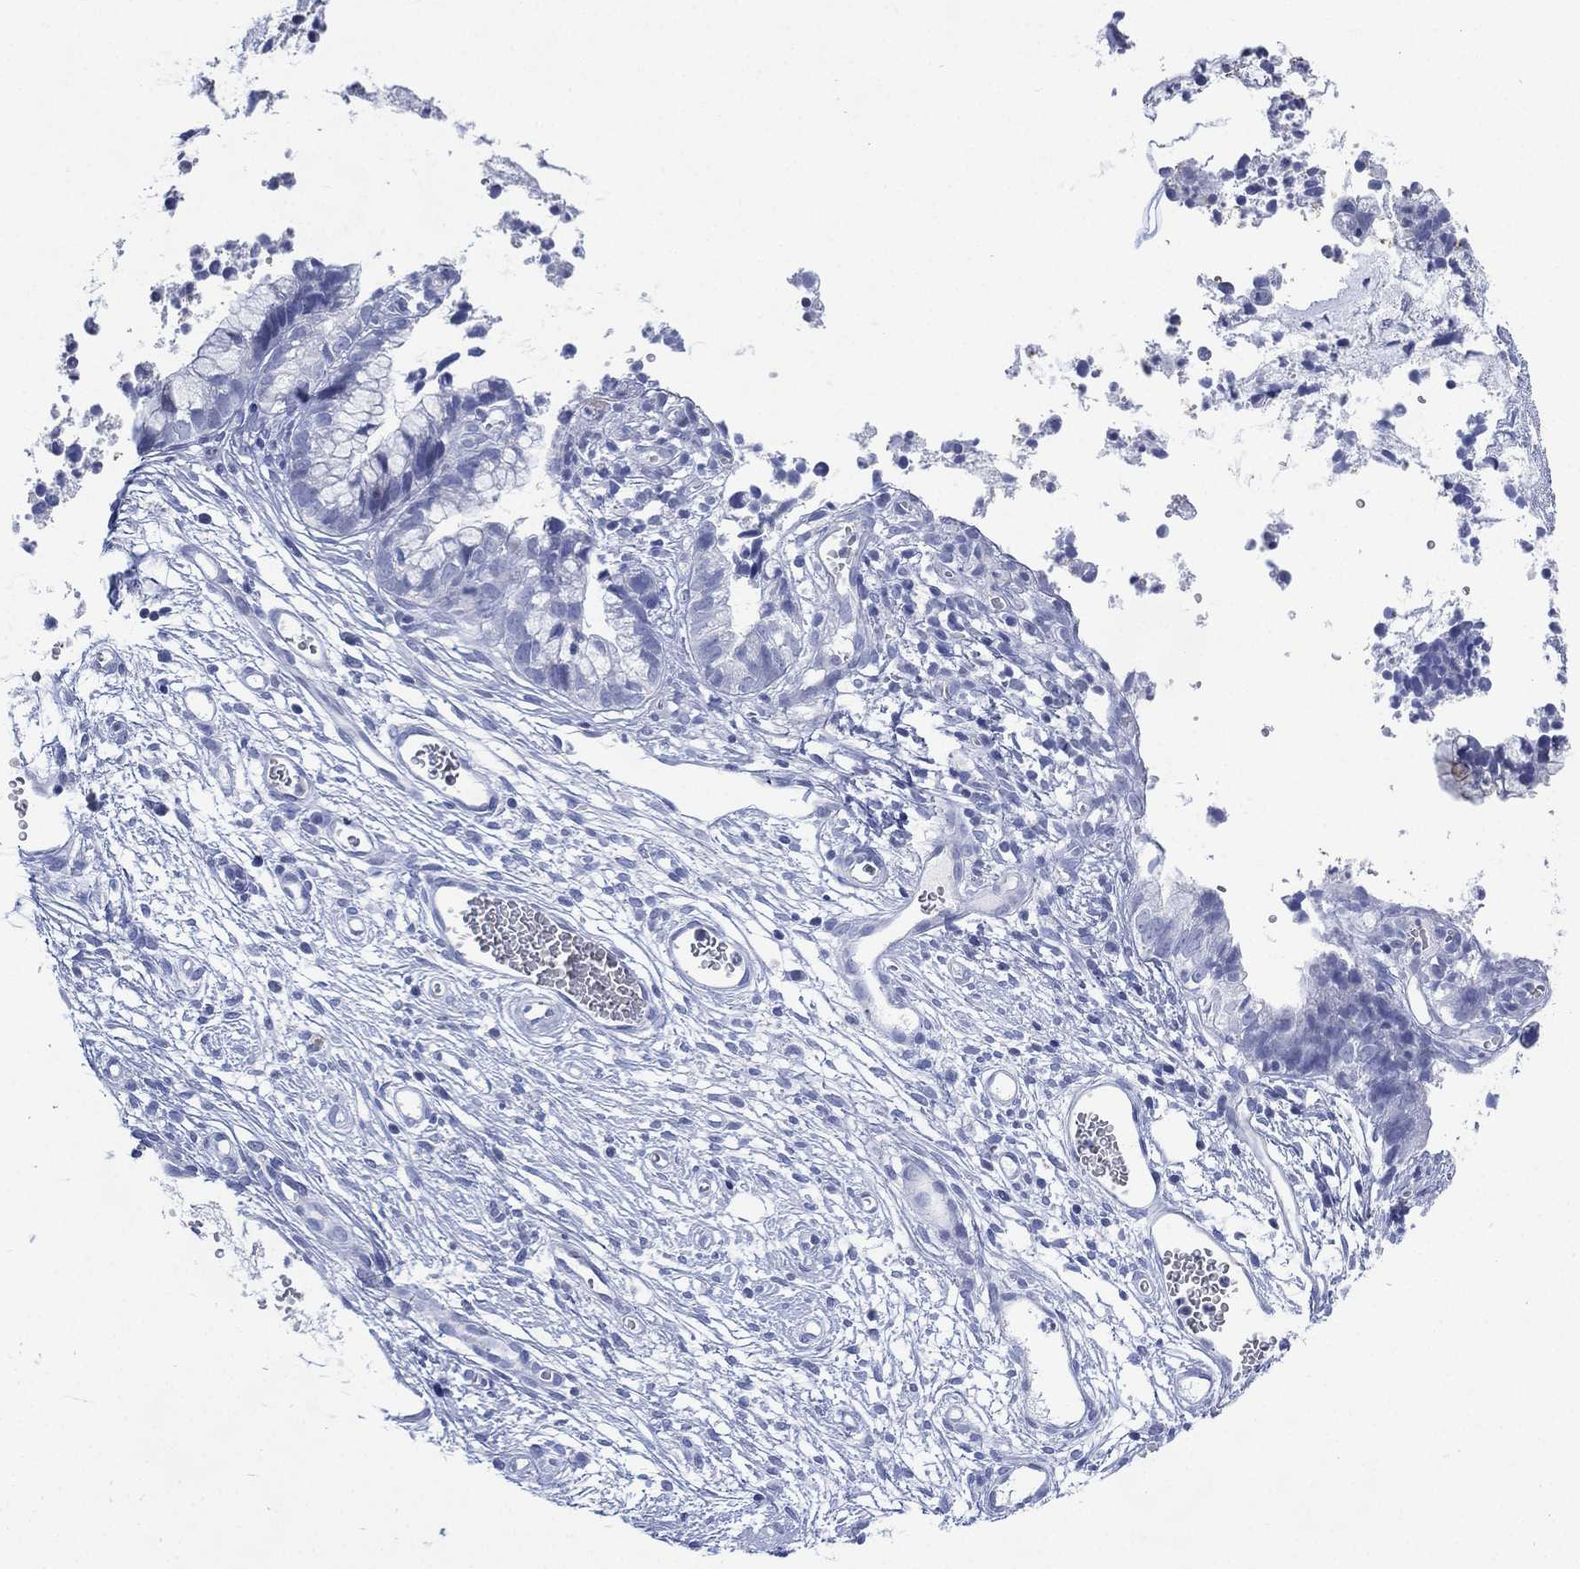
{"staining": {"intensity": "negative", "quantity": "none", "location": "none"}, "tissue": "cervical cancer", "cell_type": "Tumor cells", "image_type": "cancer", "snomed": [{"axis": "morphology", "description": "Adenocarcinoma, NOS"}, {"axis": "topography", "description": "Cervix"}], "caption": "The immunohistochemistry image has no significant positivity in tumor cells of cervical cancer tissue.", "gene": "TMEM247", "patient": {"sex": "female", "age": 44}}